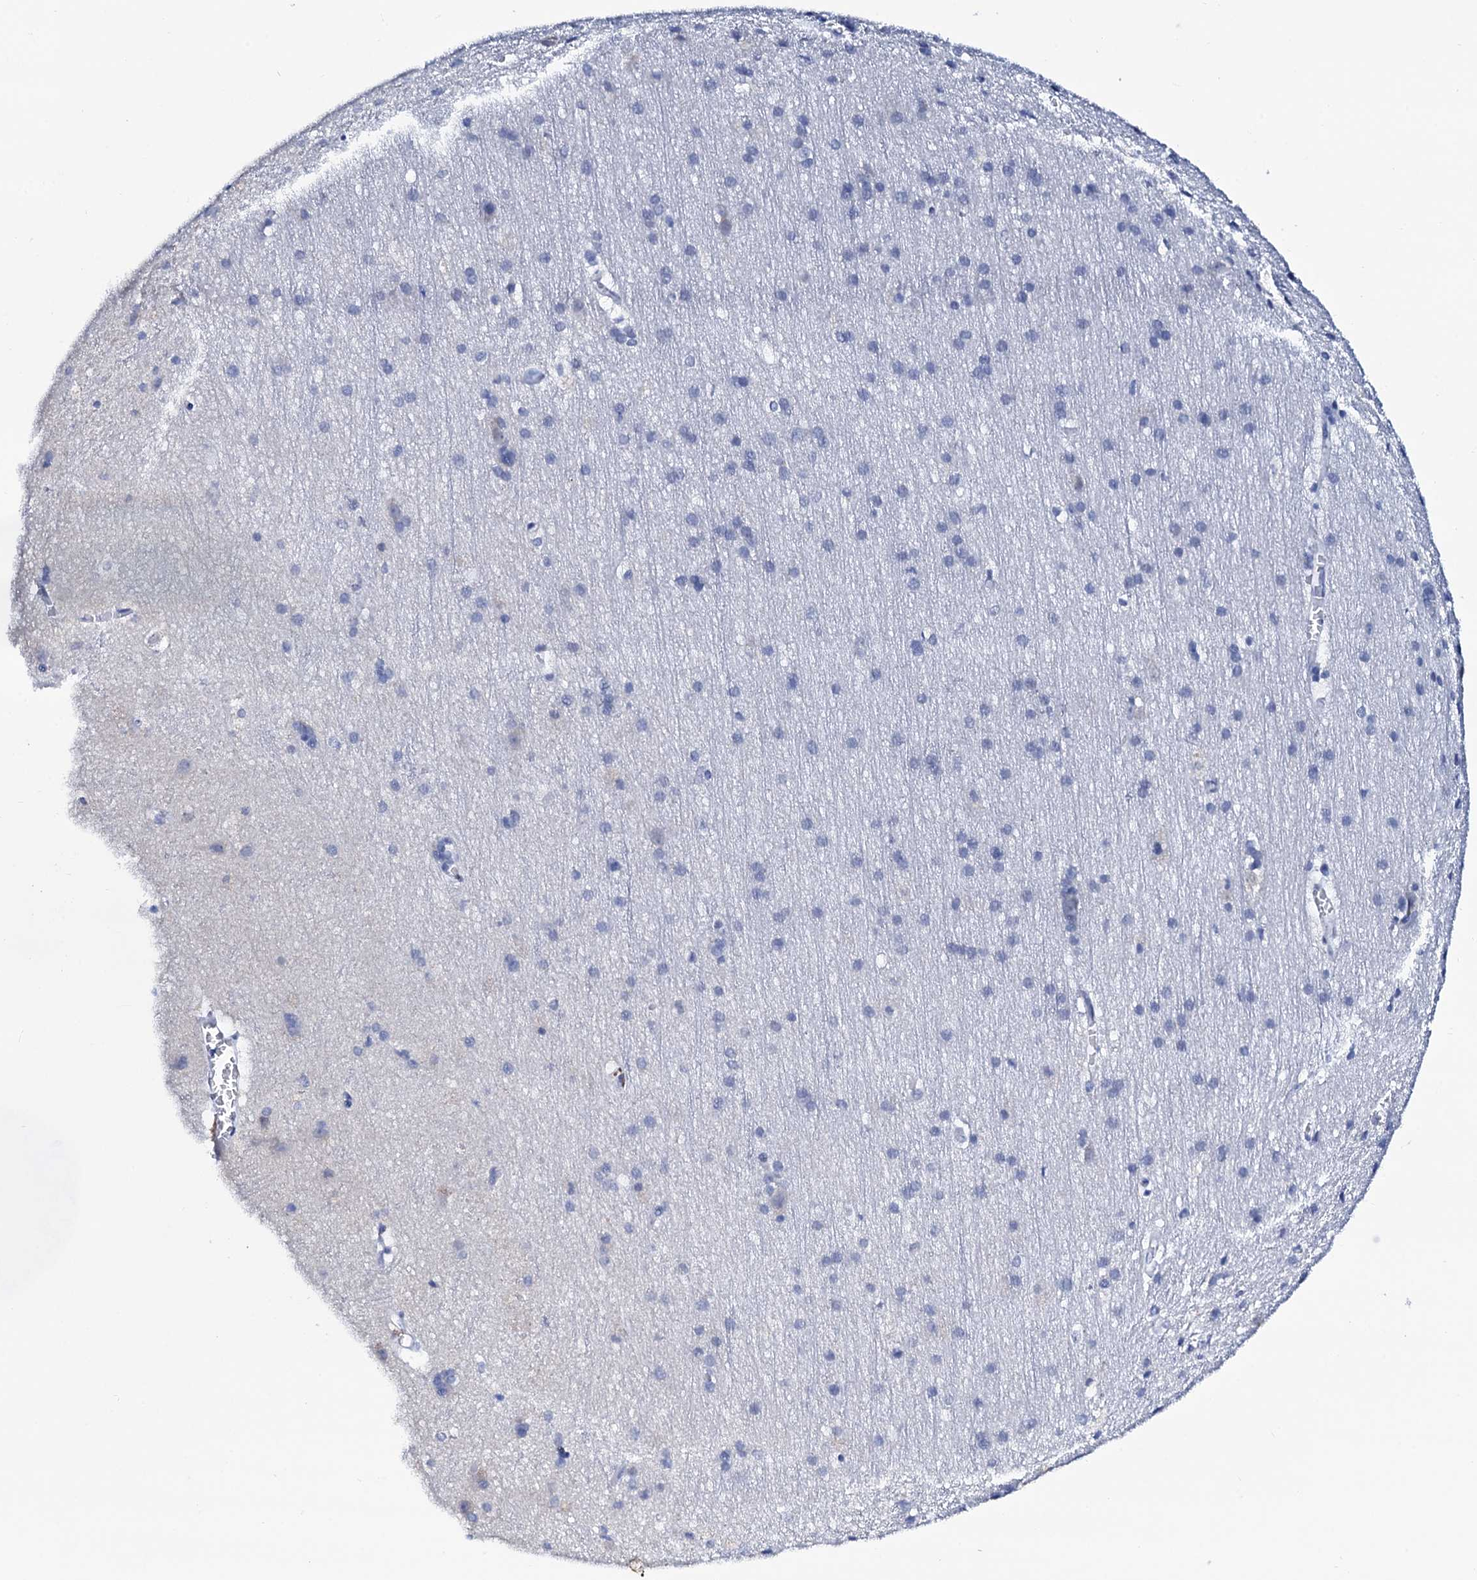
{"staining": {"intensity": "negative", "quantity": "none", "location": "none"}, "tissue": "cerebral cortex", "cell_type": "Endothelial cells", "image_type": "normal", "snomed": [{"axis": "morphology", "description": "Normal tissue, NOS"}, {"axis": "topography", "description": "Cerebral cortex"}], "caption": "Endothelial cells are negative for protein expression in benign human cerebral cortex. The staining is performed using DAB (3,3'-diaminobenzidine) brown chromogen with nuclei counter-stained in using hematoxylin.", "gene": "SPATA19", "patient": {"sex": "male", "age": 54}}